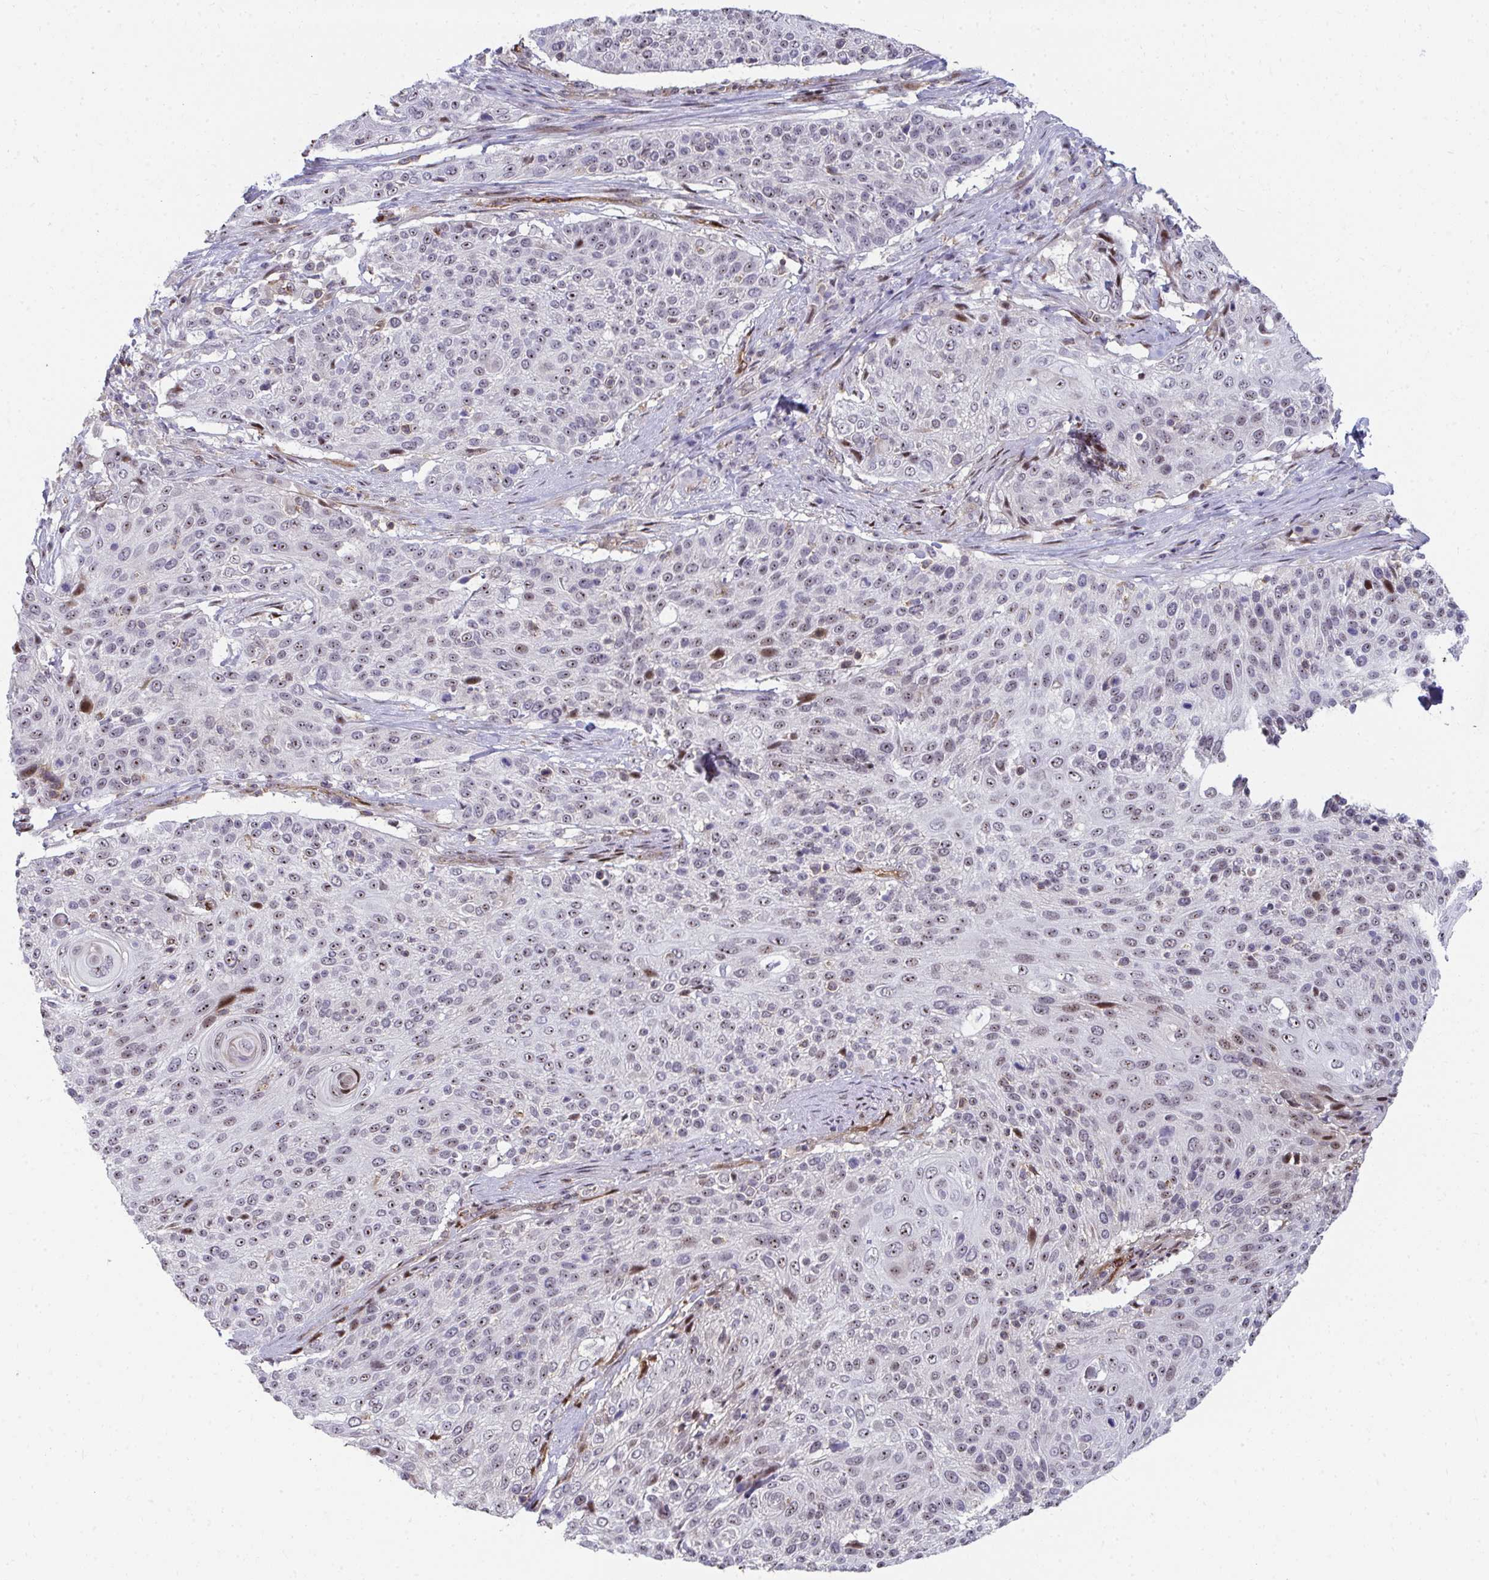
{"staining": {"intensity": "moderate", "quantity": "25%-75%", "location": "nuclear"}, "tissue": "cervical cancer", "cell_type": "Tumor cells", "image_type": "cancer", "snomed": [{"axis": "morphology", "description": "Squamous cell carcinoma, NOS"}, {"axis": "topography", "description": "Cervix"}], "caption": "Protein staining of cervical cancer tissue reveals moderate nuclear positivity in approximately 25%-75% of tumor cells.", "gene": "FOXN3", "patient": {"sex": "female", "age": 31}}